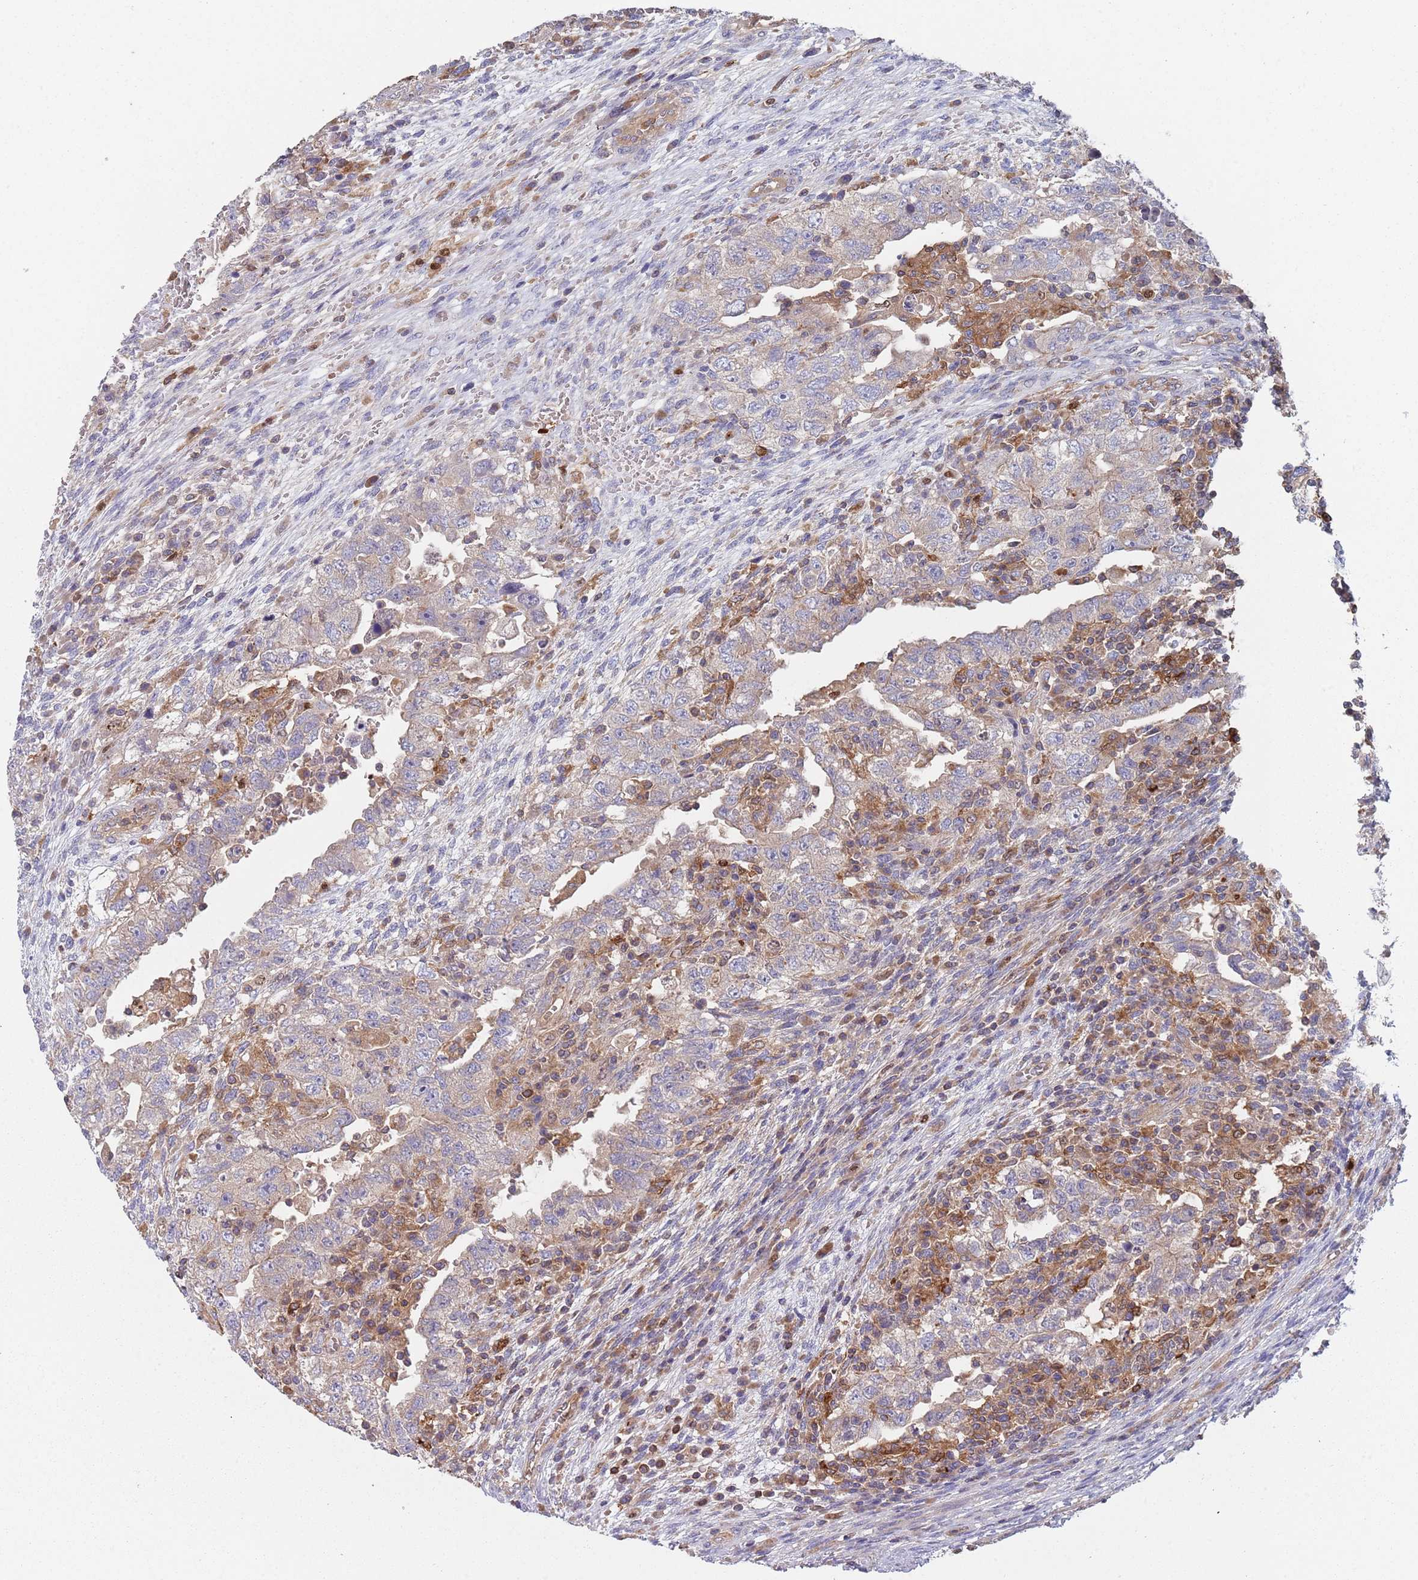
{"staining": {"intensity": "weak", "quantity": "<25%", "location": "cytoplasmic/membranous"}, "tissue": "testis cancer", "cell_type": "Tumor cells", "image_type": "cancer", "snomed": [{"axis": "morphology", "description": "Carcinoma, Embryonal, NOS"}, {"axis": "topography", "description": "Testis"}], "caption": "Tumor cells are negative for protein expression in human testis cancer.", "gene": "GDI2", "patient": {"sex": "male", "age": 26}}